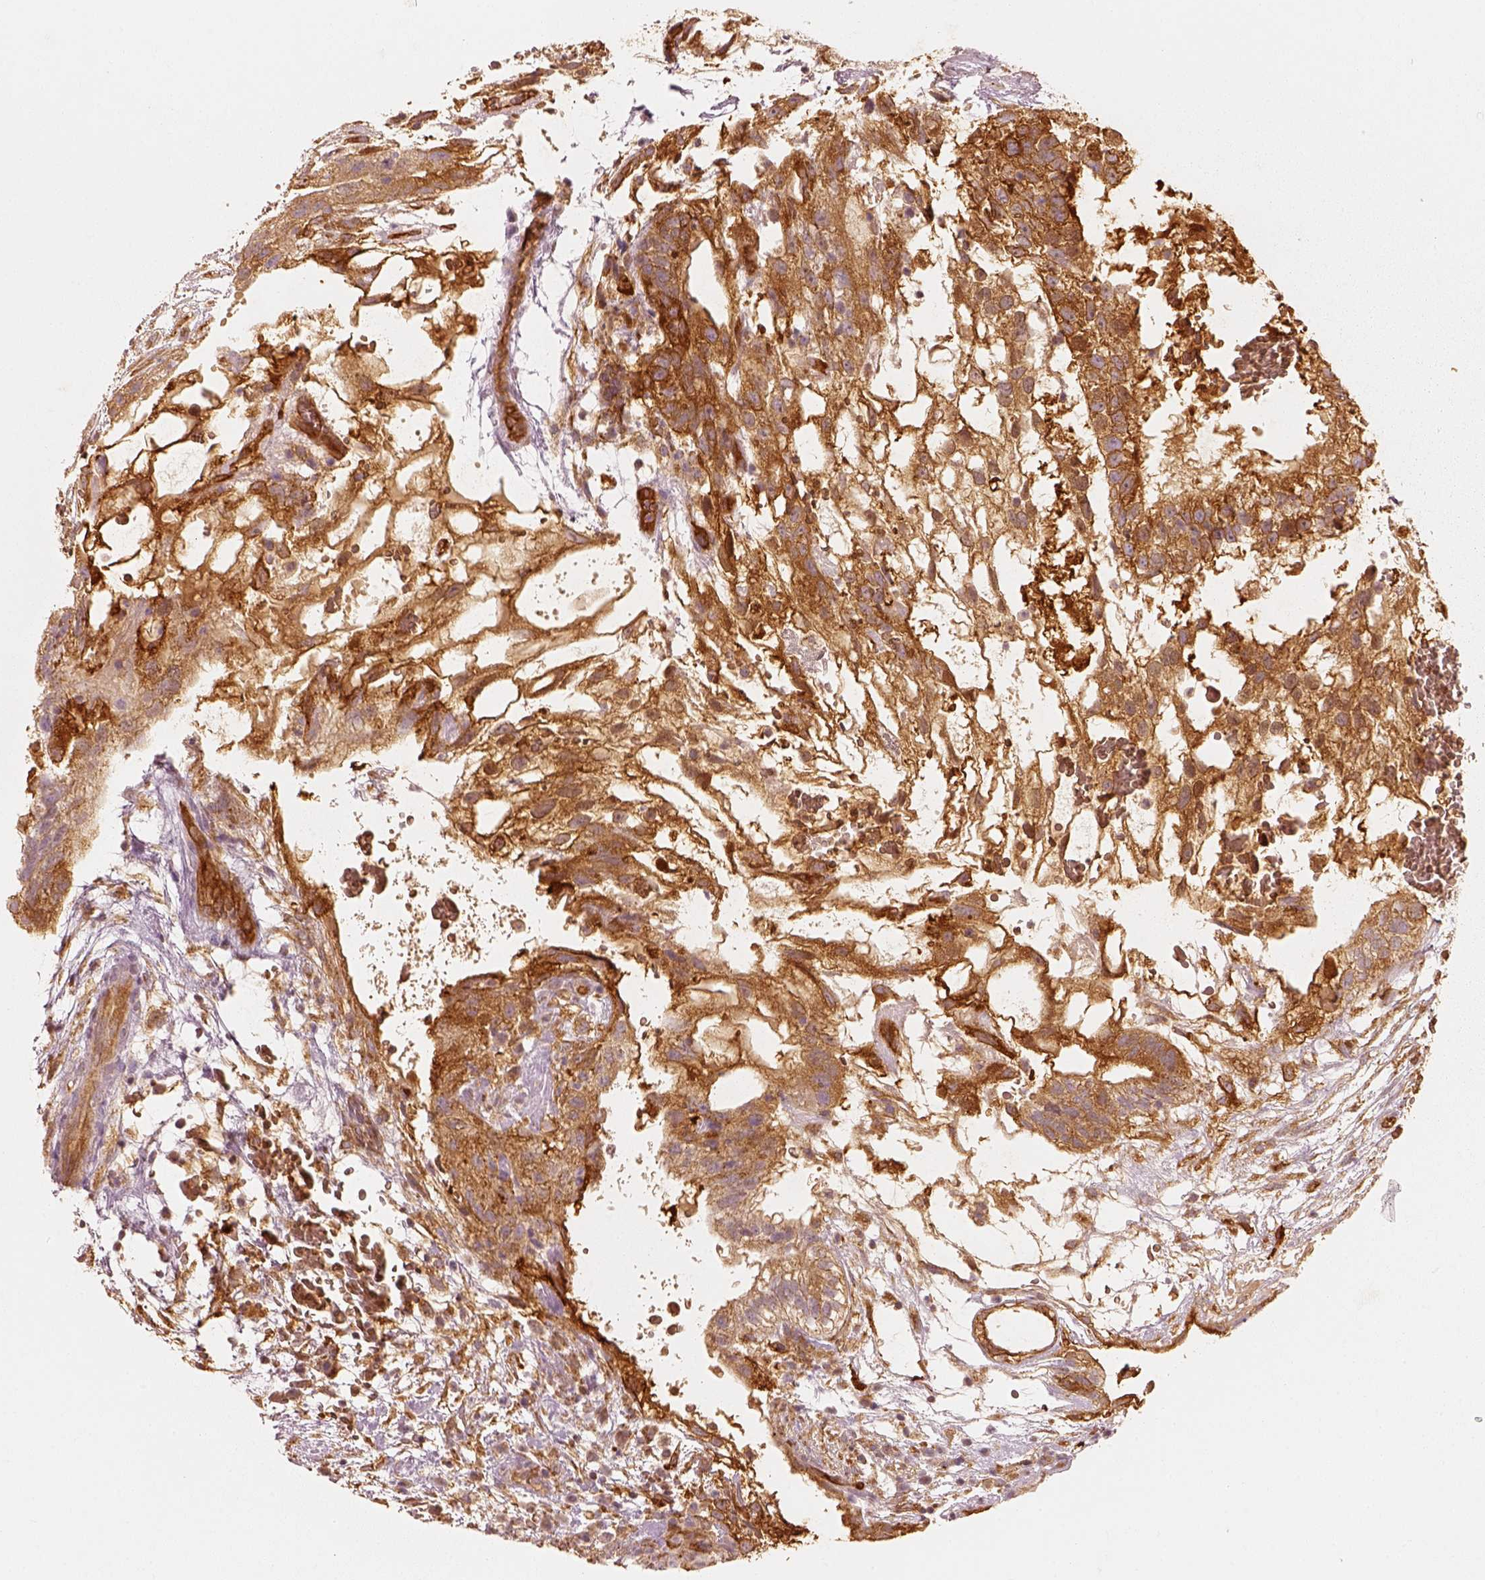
{"staining": {"intensity": "strong", "quantity": ">75%", "location": "cytoplasmic/membranous"}, "tissue": "testis cancer", "cell_type": "Tumor cells", "image_type": "cancer", "snomed": [{"axis": "morphology", "description": "Normal tissue, NOS"}, {"axis": "morphology", "description": "Carcinoma, Embryonal, NOS"}, {"axis": "topography", "description": "Testis"}], "caption": "Embryonal carcinoma (testis) was stained to show a protein in brown. There is high levels of strong cytoplasmic/membranous positivity in about >75% of tumor cells. (DAB (3,3'-diaminobenzidine) IHC, brown staining for protein, blue staining for nuclei).", "gene": "FSCN1", "patient": {"sex": "male", "age": 32}}